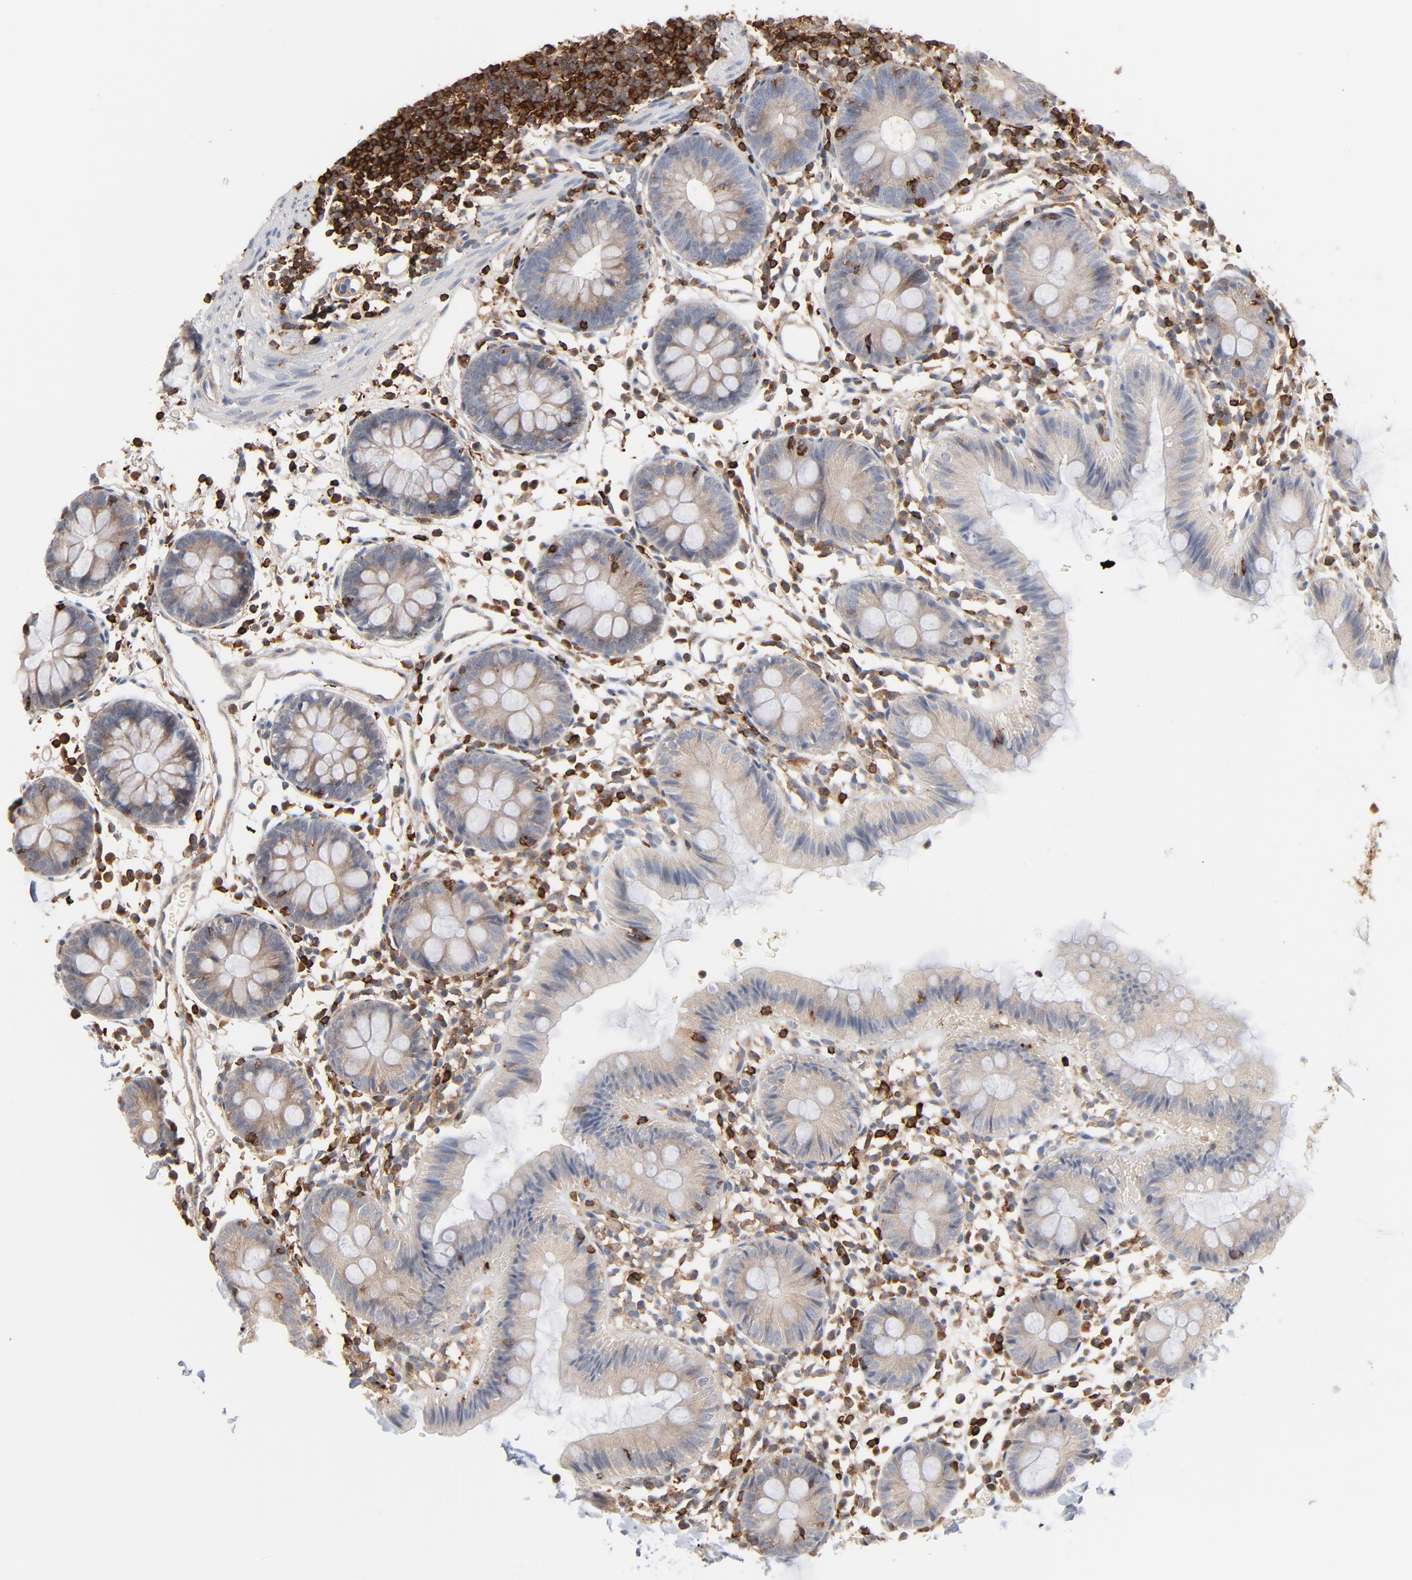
{"staining": {"intensity": "weak", "quantity": "<25%", "location": "cytoplasmic/membranous"}, "tissue": "colon", "cell_type": "Endothelial cells", "image_type": "normal", "snomed": [{"axis": "morphology", "description": "Normal tissue, NOS"}, {"axis": "topography", "description": "Colon"}], "caption": "The micrograph demonstrates no significant expression in endothelial cells of colon.", "gene": "SH3KBP1", "patient": {"sex": "male", "age": 14}}